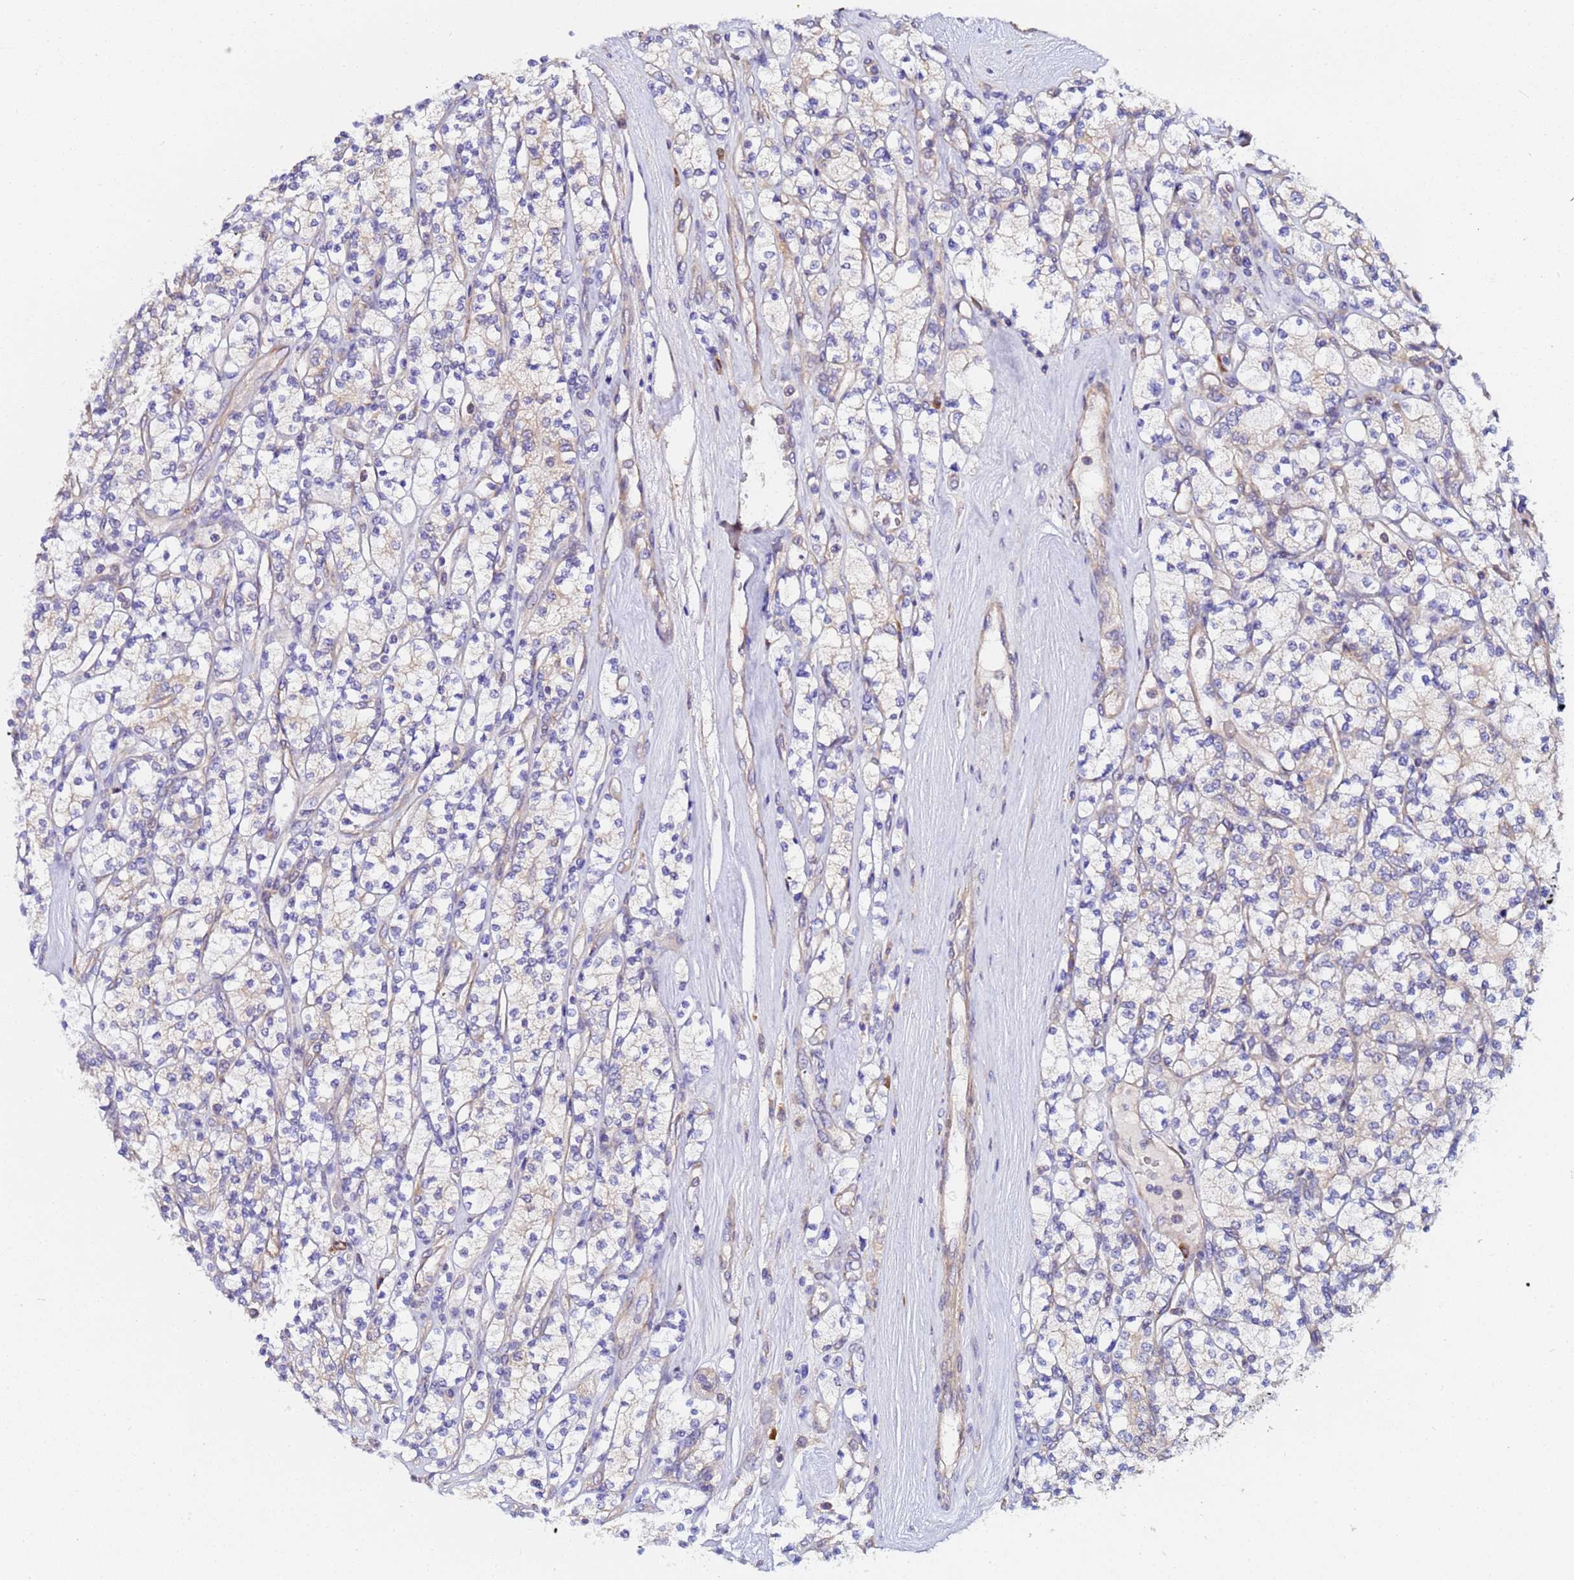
{"staining": {"intensity": "negative", "quantity": "none", "location": "none"}, "tissue": "renal cancer", "cell_type": "Tumor cells", "image_type": "cancer", "snomed": [{"axis": "morphology", "description": "Adenocarcinoma, NOS"}, {"axis": "topography", "description": "Kidney"}], "caption": "Tumor cells show no significant protein expression in renal cancer. The staining is performed using DAB (3,3'-diaminobenzidine) brown chromogen with nuclei counter-stained in using hematoxylin.", "gene": "JRKL", "patient": {"sex": "male", "age": 77}}